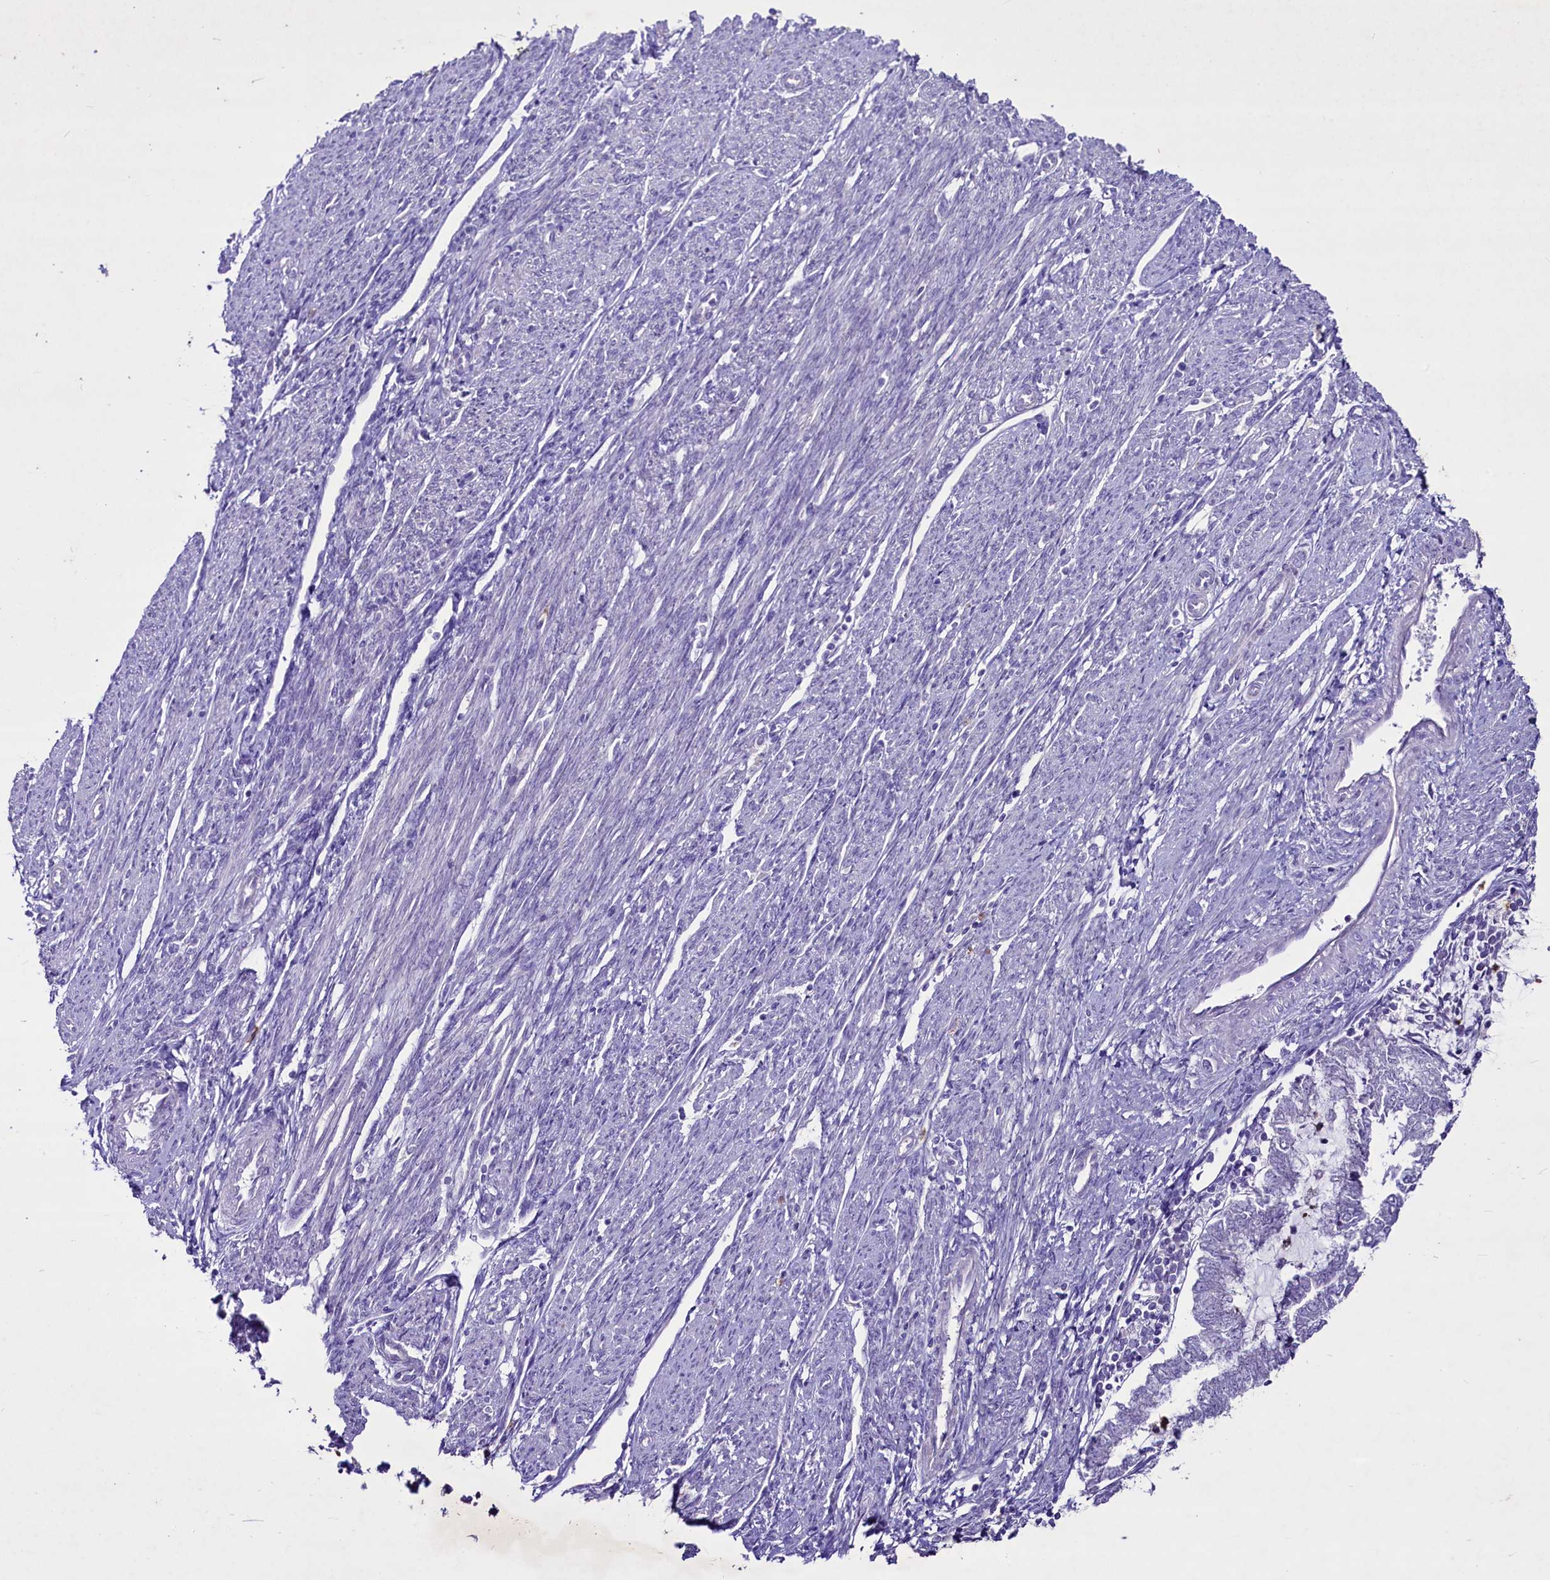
{"staining": {"intensity": "negative", "quantity": "none", "location": "none"}, "tissue": "endometrial cancer", "cell_type": "Tumor cells", "image_type": "cancer", "snomed": [{"axis": "morphology", "description": "Adenocarcinoma, NOS"}, {"axis": "topography", "description": "Endometrium"}], "caption": "DAB (3,3'-diaminobenzidine) immunohistochemical staining of adenocarcinoma (endometrial) exhibits no significant positivity in tumor cells.", "gene": "FAM209B", "patient": {"sex": "female", "age": 79}}